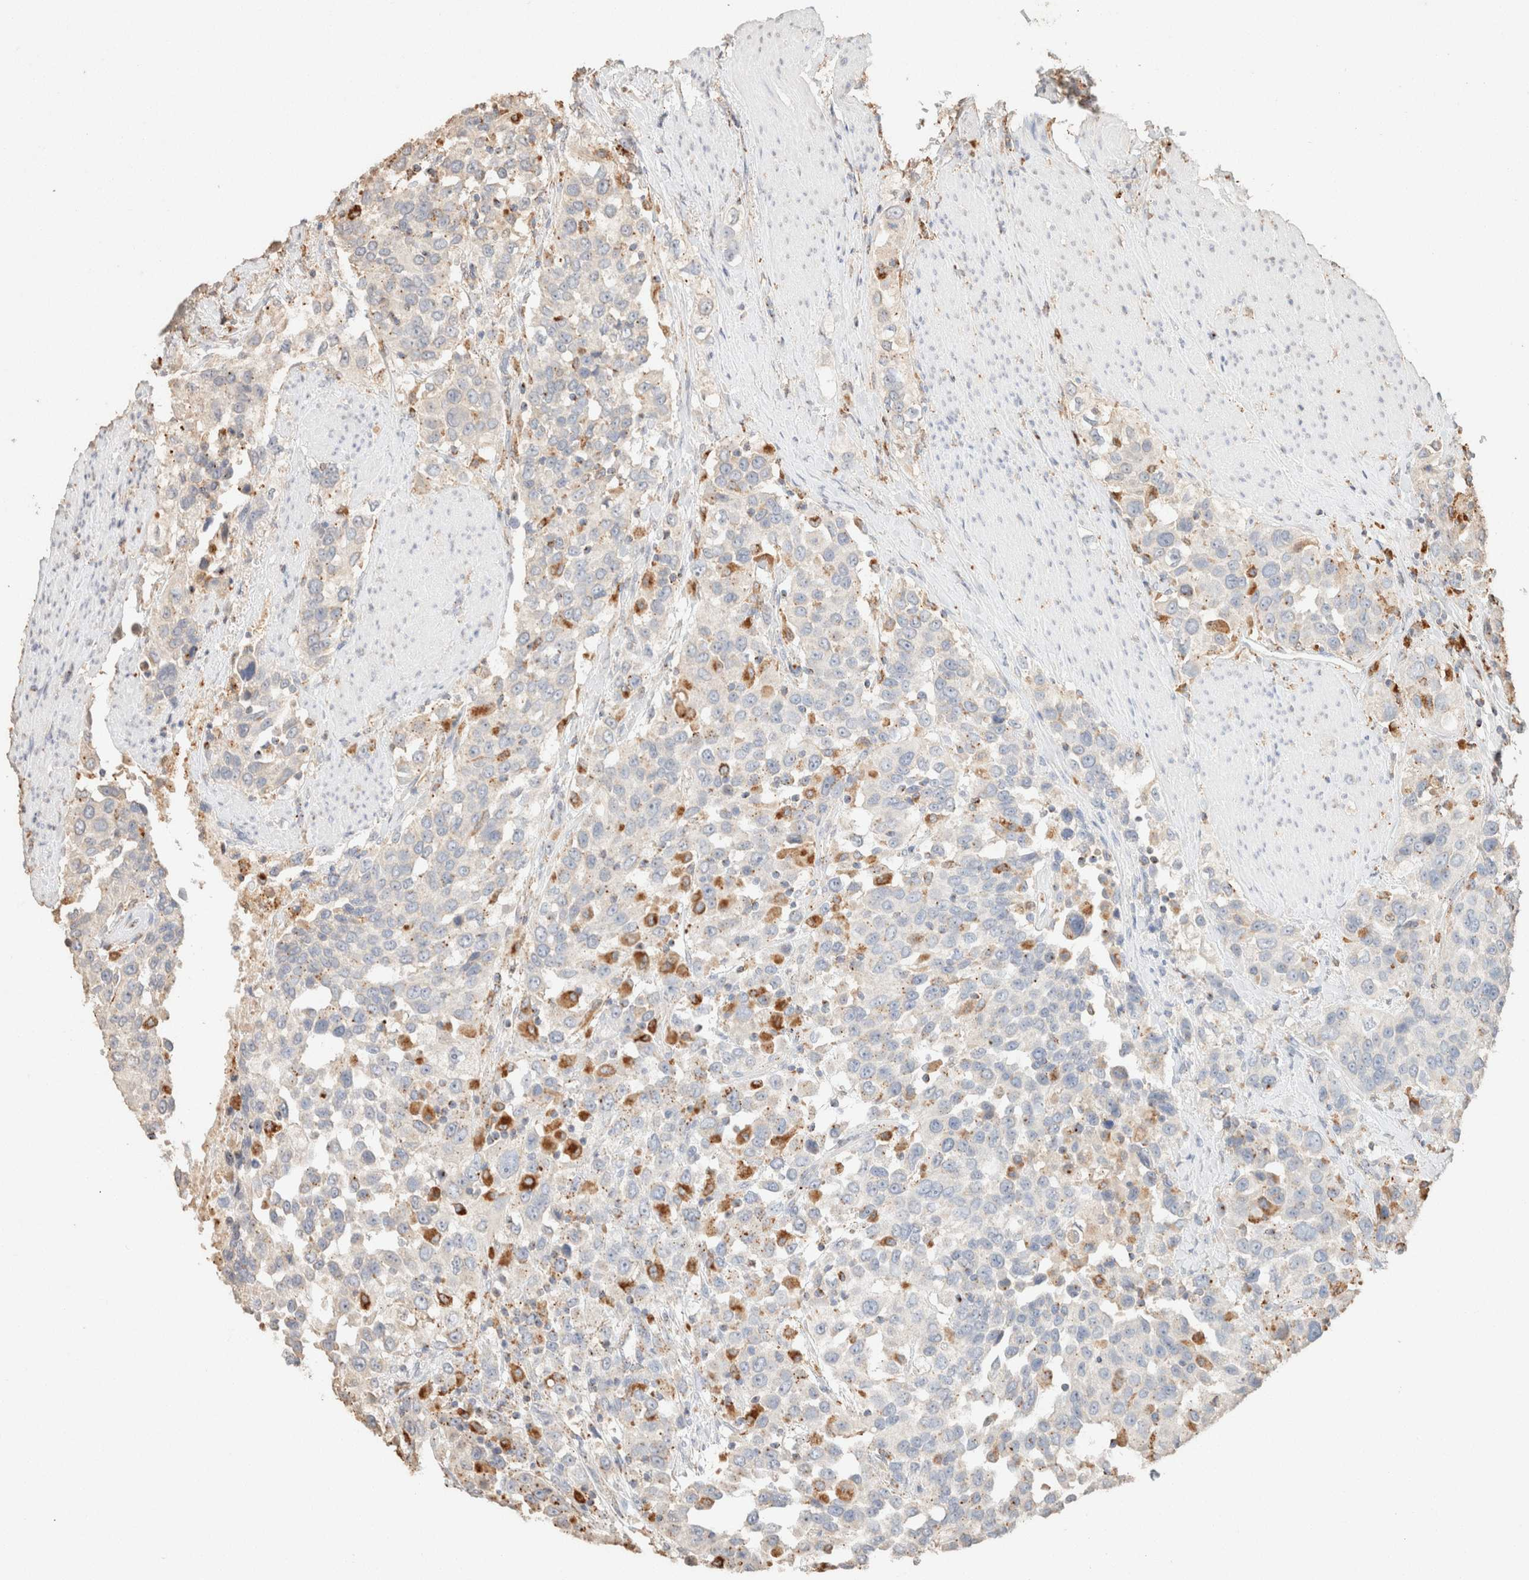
{"staining": {"intensity": "negative", "quantity": "none", "location": "none"}, "tissue": "urothelial cancer", "cell_type": "Tumor cells", "image_type": "cancer", "snomed": [{"axis": "morphology", "description": "Urothelial carcinoma, High grade"}, {"axis": "topography", "description": "Urinary bladder"}], "caption": "This is an immunohistochemistry (IHC) image of high-grade urothelial carcinoma. There is no expression in tumor cells.", "gene": "CTSC", "patient": {"sex": "female", "age": 80}}